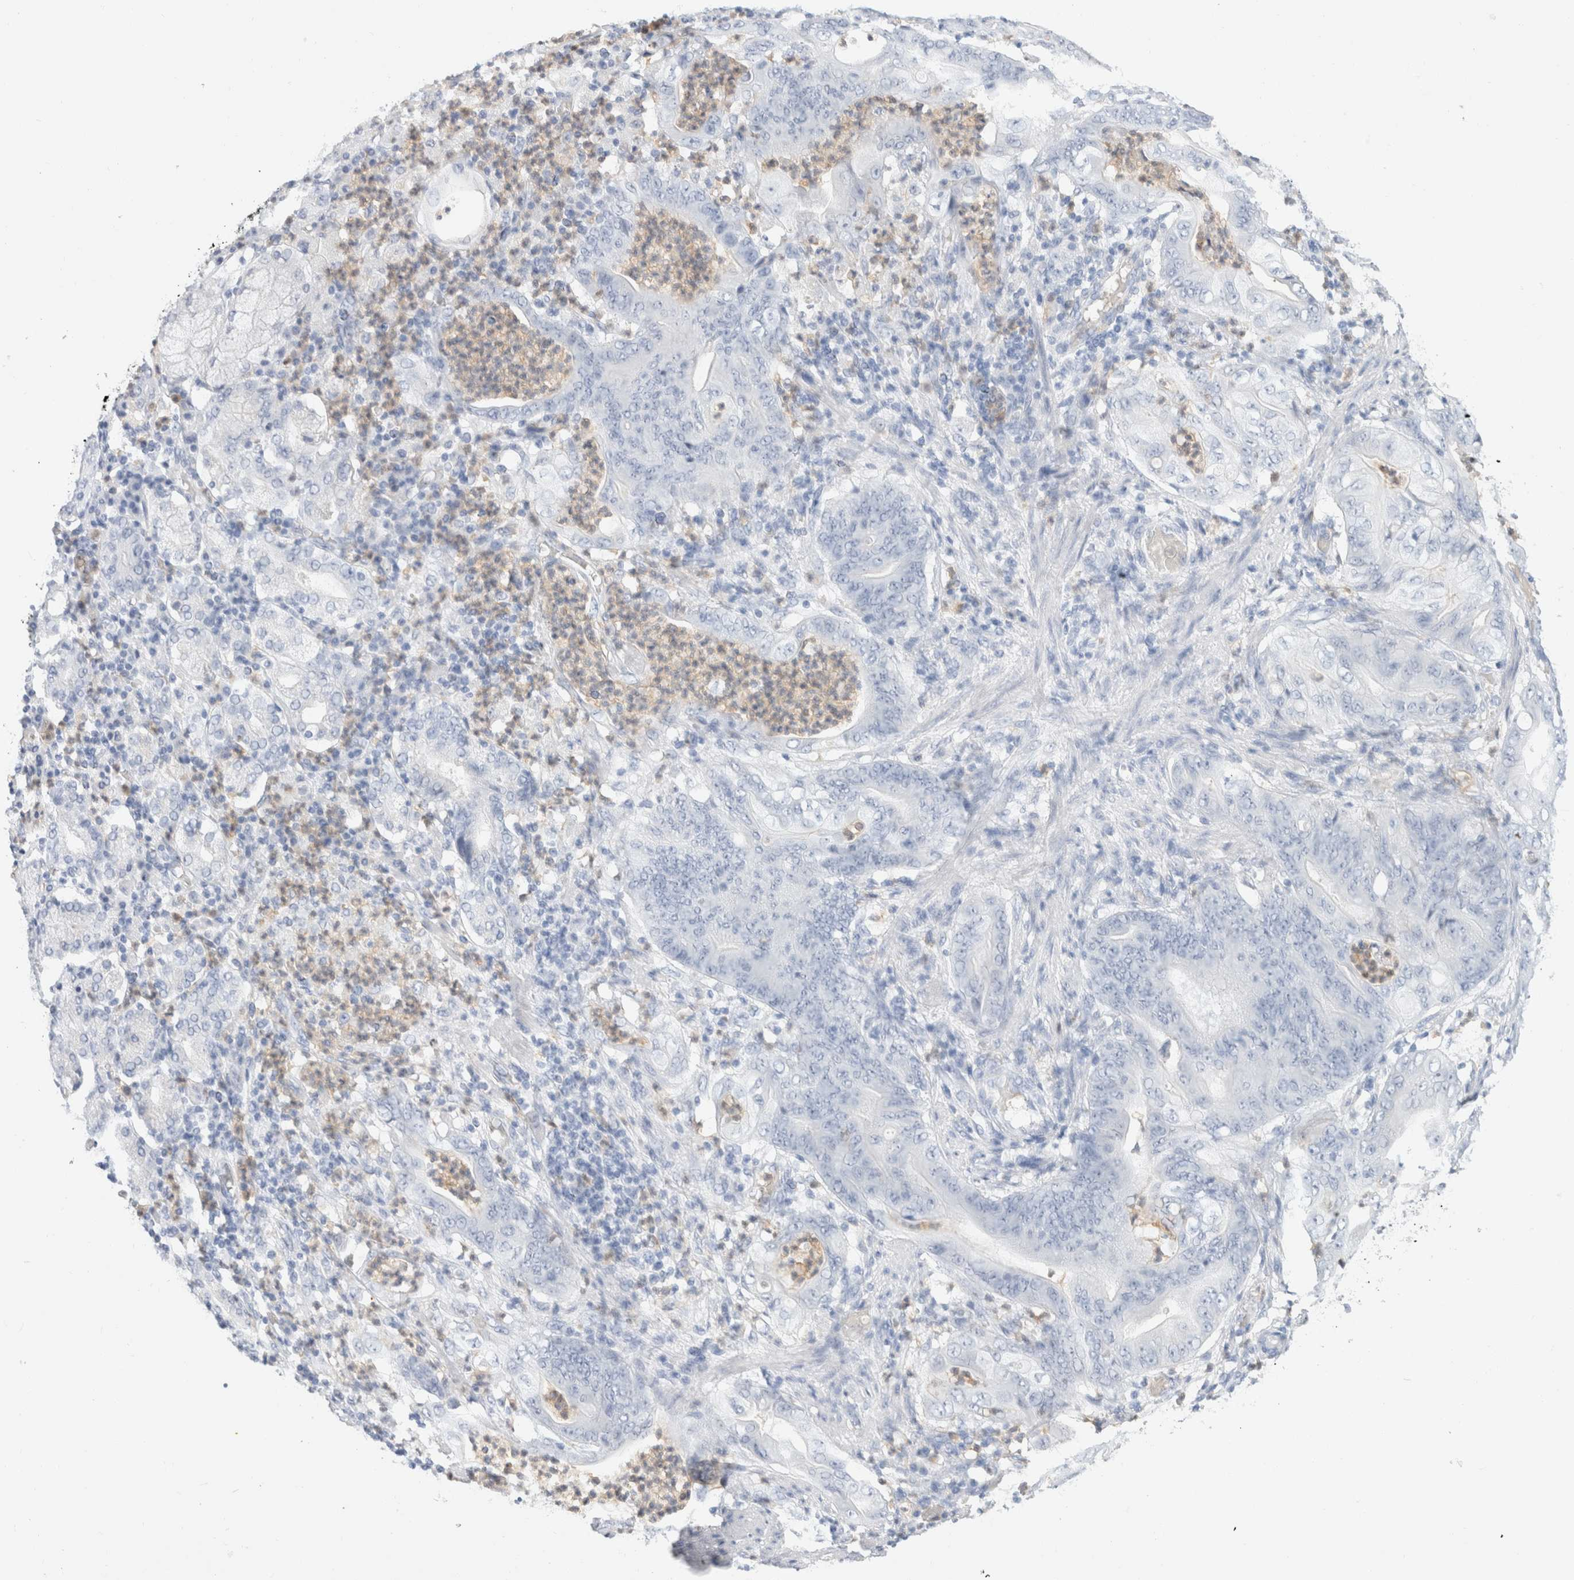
{"staining": {"intensity": "negative", "quantity": "none", "location": "none"}, "tissue": "stomach cancer", "cell_type": "Tumor cells", "image_type": "cancer", "snomed": [{"axis": "morphology", "description": "Adenocarcinoma, NOS"}, {"axis": "topography", "description": "Stomach"}], "caption": "This is an immunohistochemistry micrograph of stomach cancer (adenocarcinoma). There is no expression in tumor cells.", "gene": "ARG1", "patient": {"sex": "female", "age": 73}}